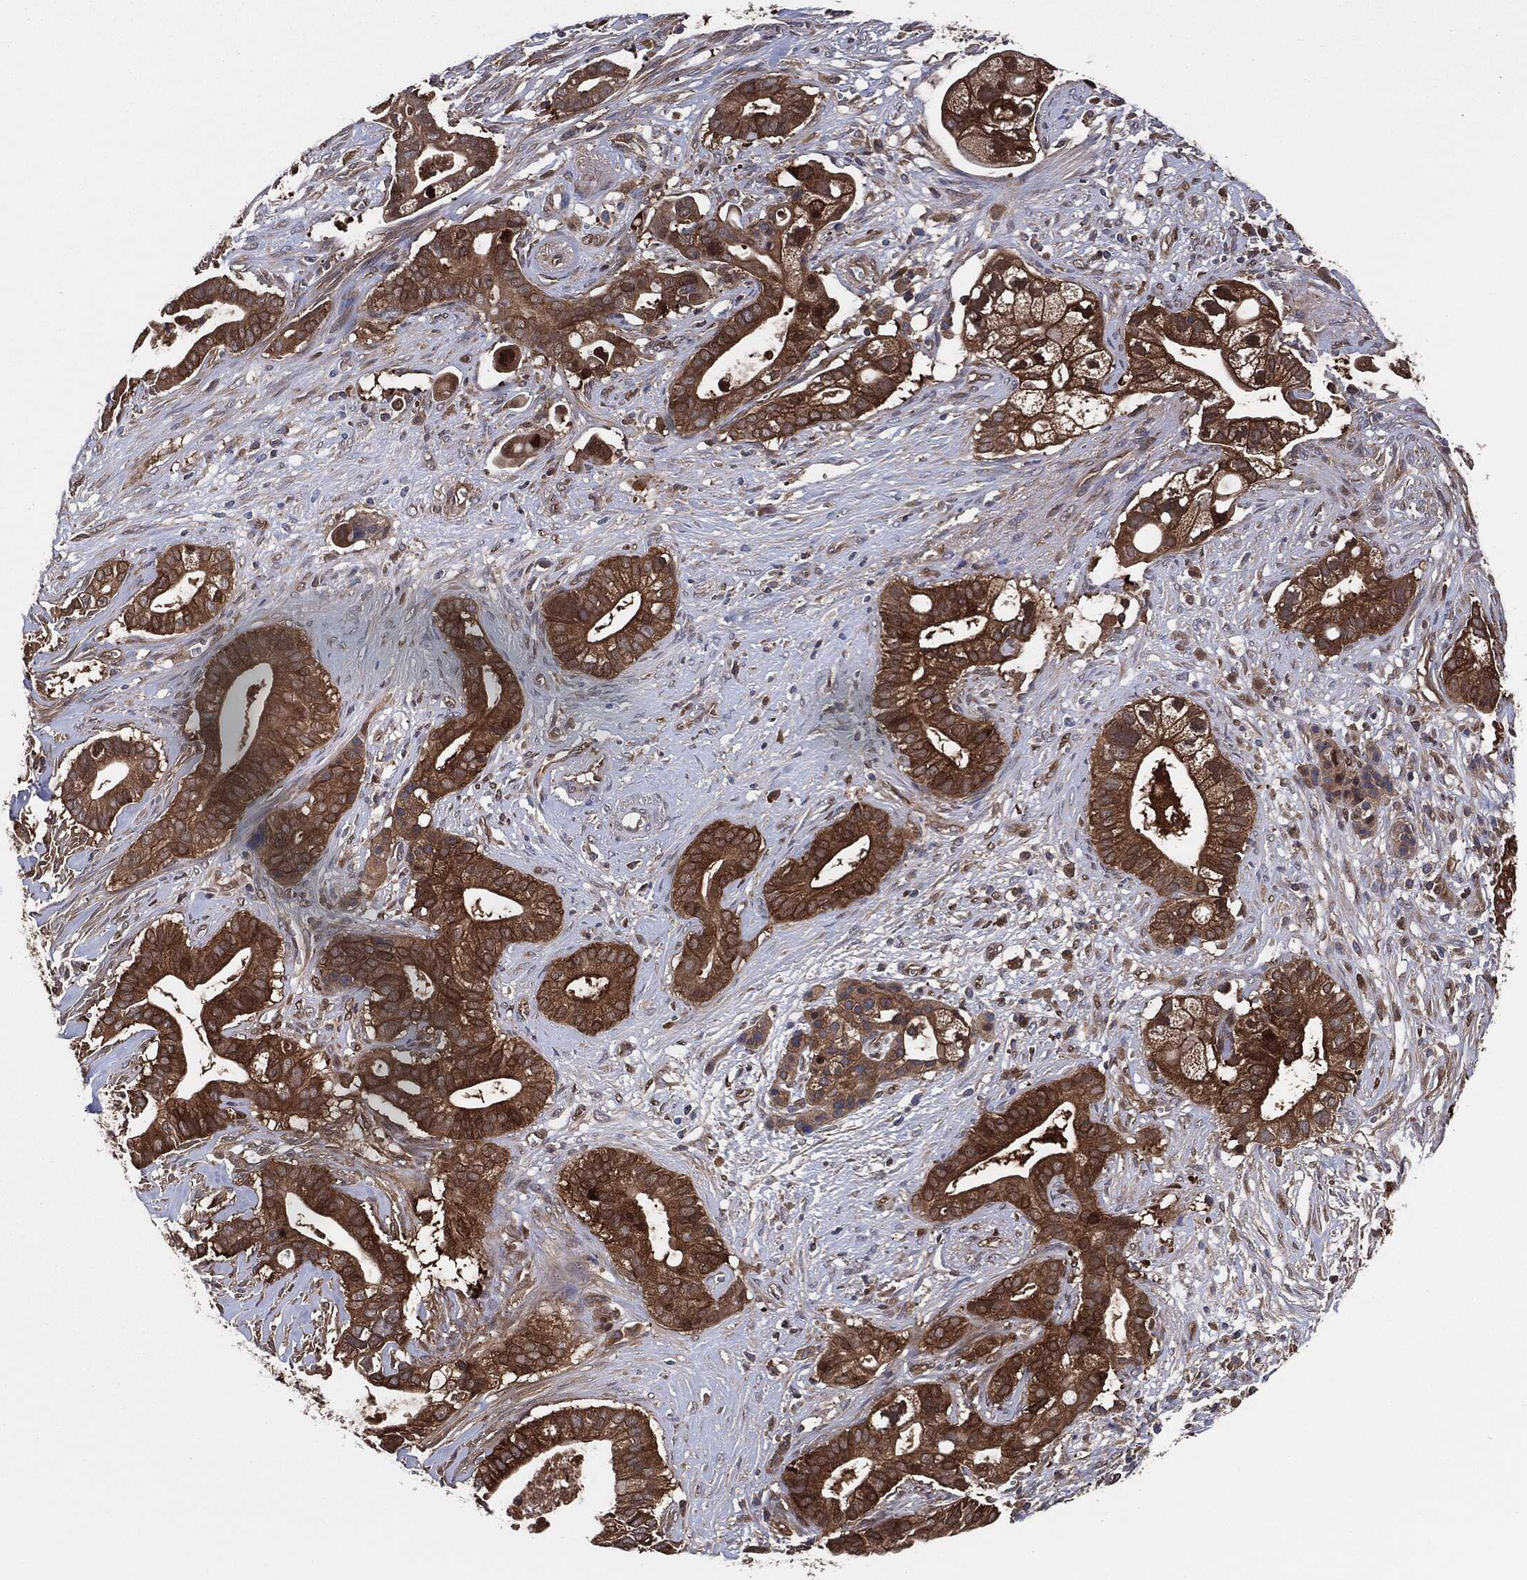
{"staining": {"intensity": "strong", "quantity": ">75%", "location": "cytoplasmic/membranous"}, "tissue": "pancreatic cancer", "cell_type": "Tumor cells", "image_type": "cancer", "snomed": [{"axis": "morphology", "description": "Adenocarcinoma, NOS"}, {"axis": "topography", "description": "Pancreas"}], "caption": "Pancreatic adenocarcinoma tissue demonstrates strong cytoplasmic/membranous expression in about >75% of tumor cells, visualized by immunohistochemistry.", "gene": "XPNPEP1", "patient": {"sex": "male", "age": 61}}